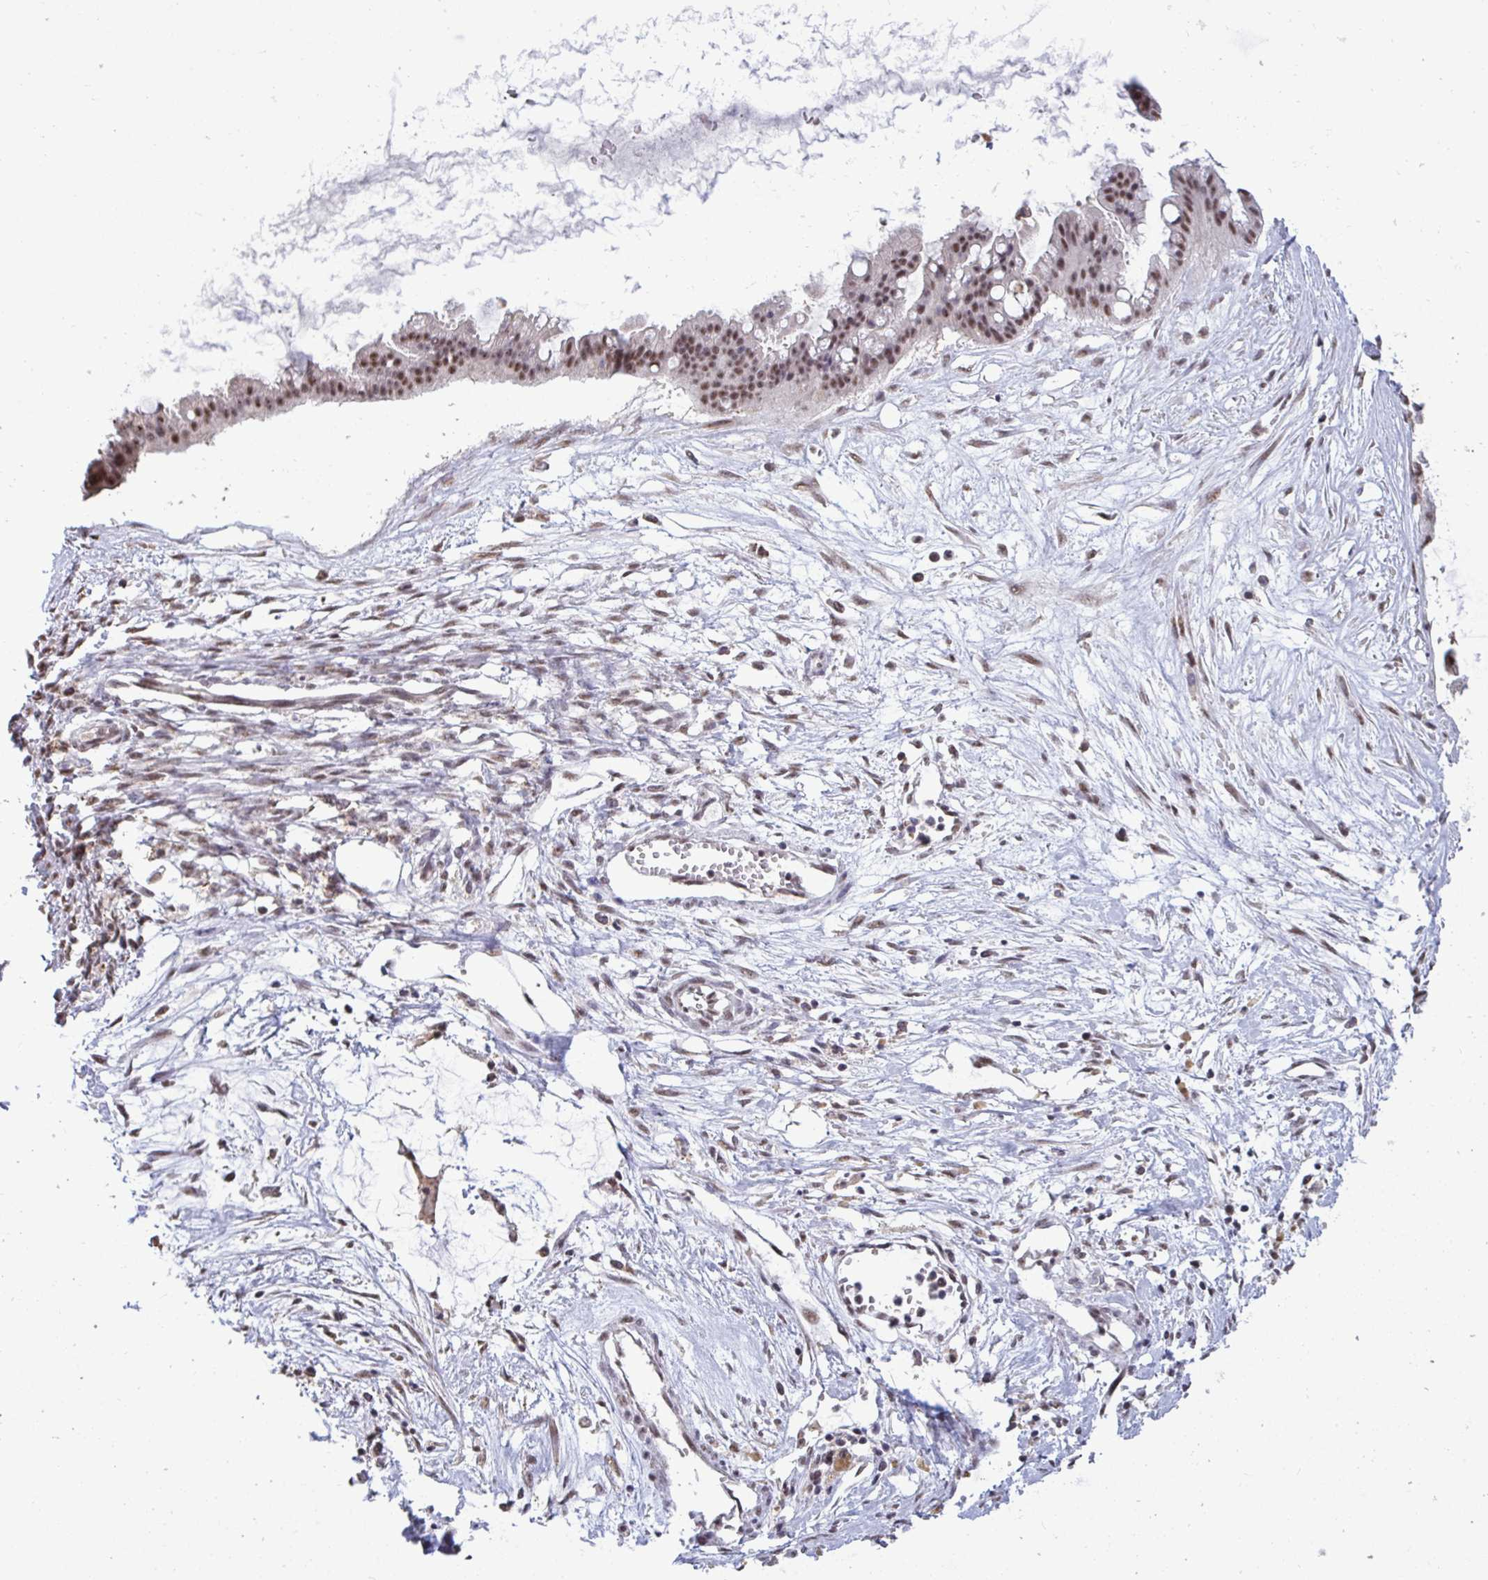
{"staining": {"intensity": "moderate", "quantity": ">75%", "location": "nuclear"}, "tissue": "ovarian cancer", "cell_type": "Tumor cells", "image_type": "cancer", "snomed": [{"axis": "morphology", "description": "Cystadenocarcinoma, mucinous, NOS"}, {"axis": "topography", "description": "Ovary"}], "caption": "Brown immunohistochemical staining in human ovarian cancer demonstrates moderate nuclear expression in about >75% of tumor cells. The protein of interest is stained brown, and the nuclei are stained in blue (DAB (3,3'-diaminobenzidine) IHC with brightfield microscopy, high magnification).", "gene": "PUF60", "patient": {"sex": "female", "age": 73}}